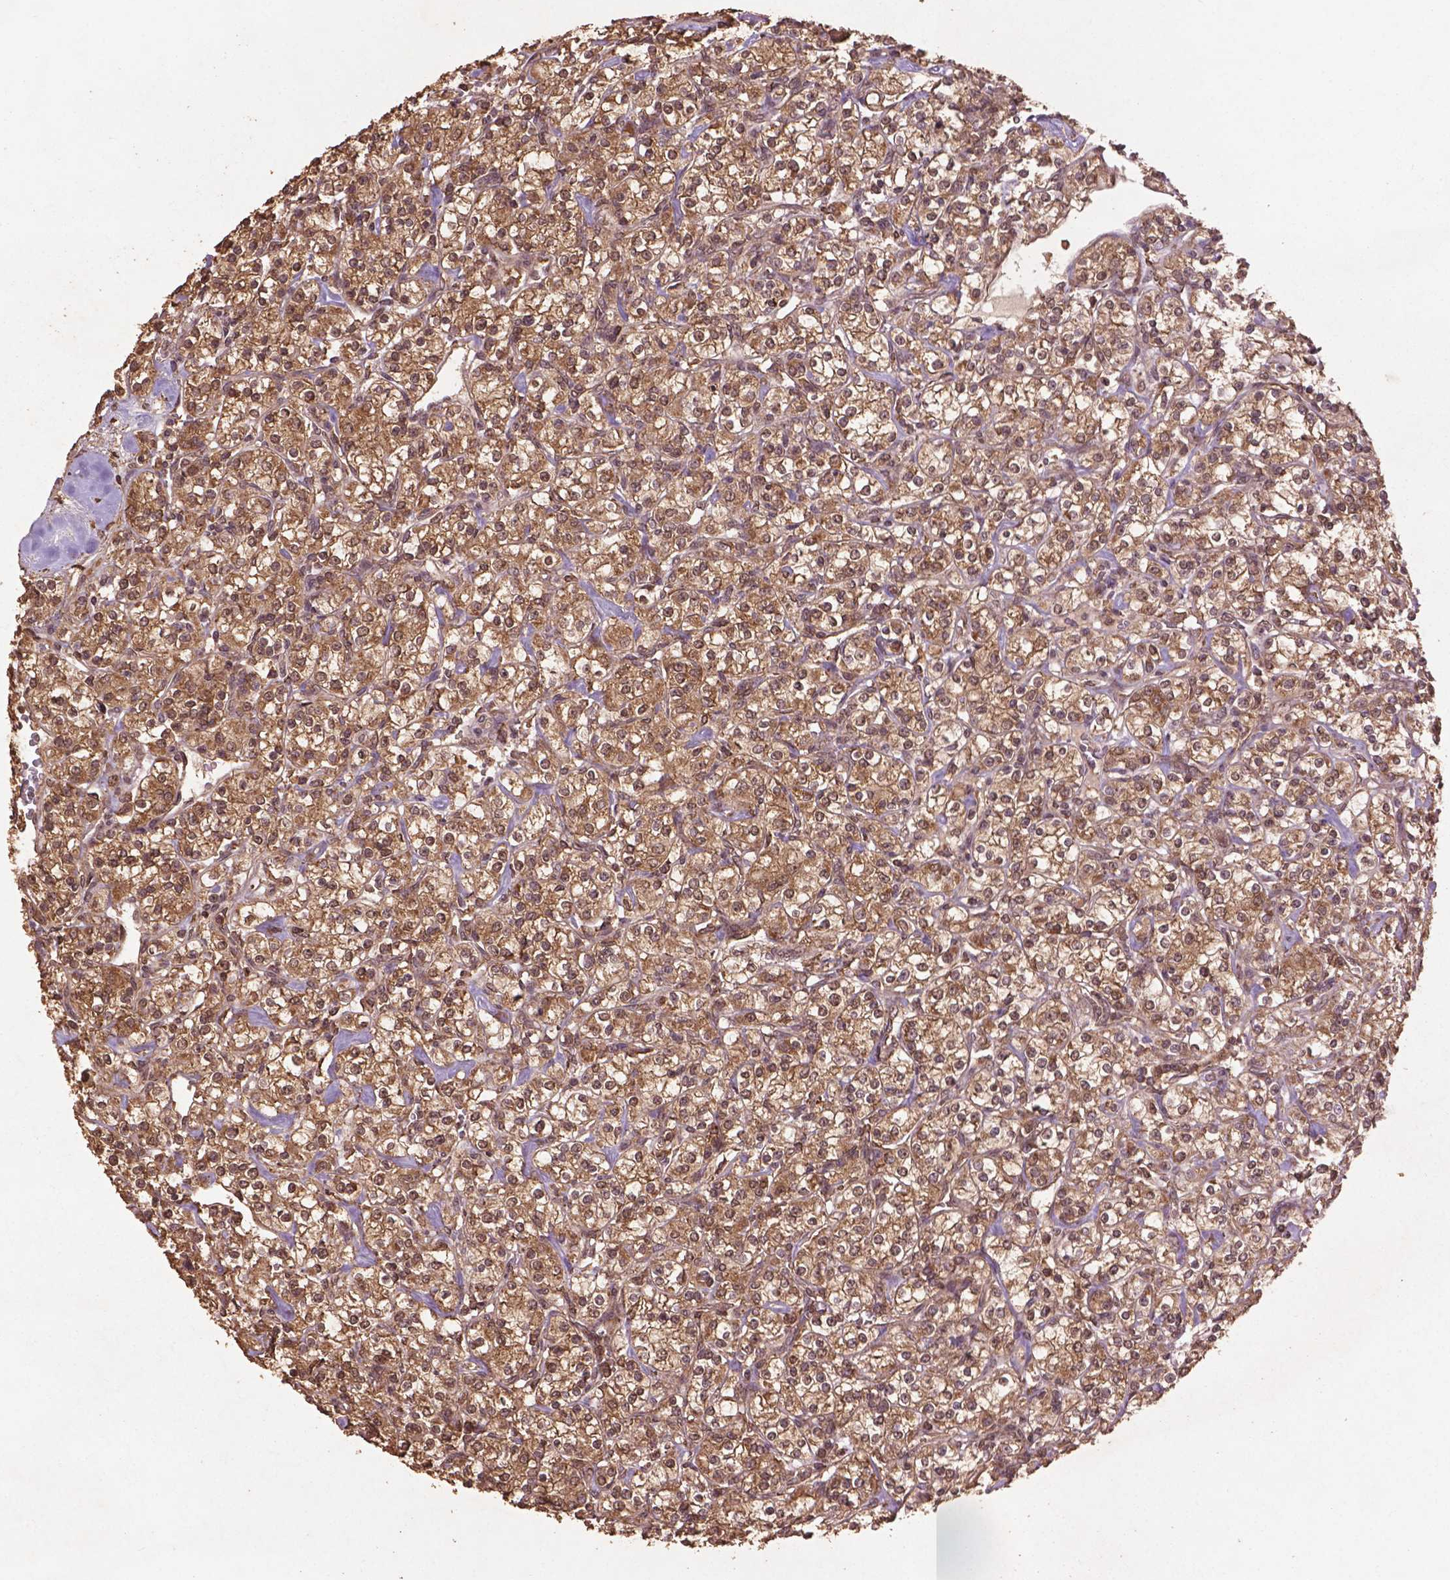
{"staining": {"intensity": "weak", "quantity": ">75%", "location": "cytoplasmic/membranous"}, "tissue": "renal cancer", "cell_type": "Tumor cells", "image_type": "cancer", "snomed": [{"axis": "morphology", "description": "Adenocarcinoma, NOS"}, {"axis": "topography", "description": "Kidney"}], "caption": "Adenocarcinoma (renal) tissue exhibits weak cytoplasmic/membranous staining in approximately >75% of tumor cells Immunohistochemistry (ihc) stains the protein of interest in brown and the nuclei are stained blue.", "gene": "BABAM1", "patient": {"sex": "male", "age": 77}}